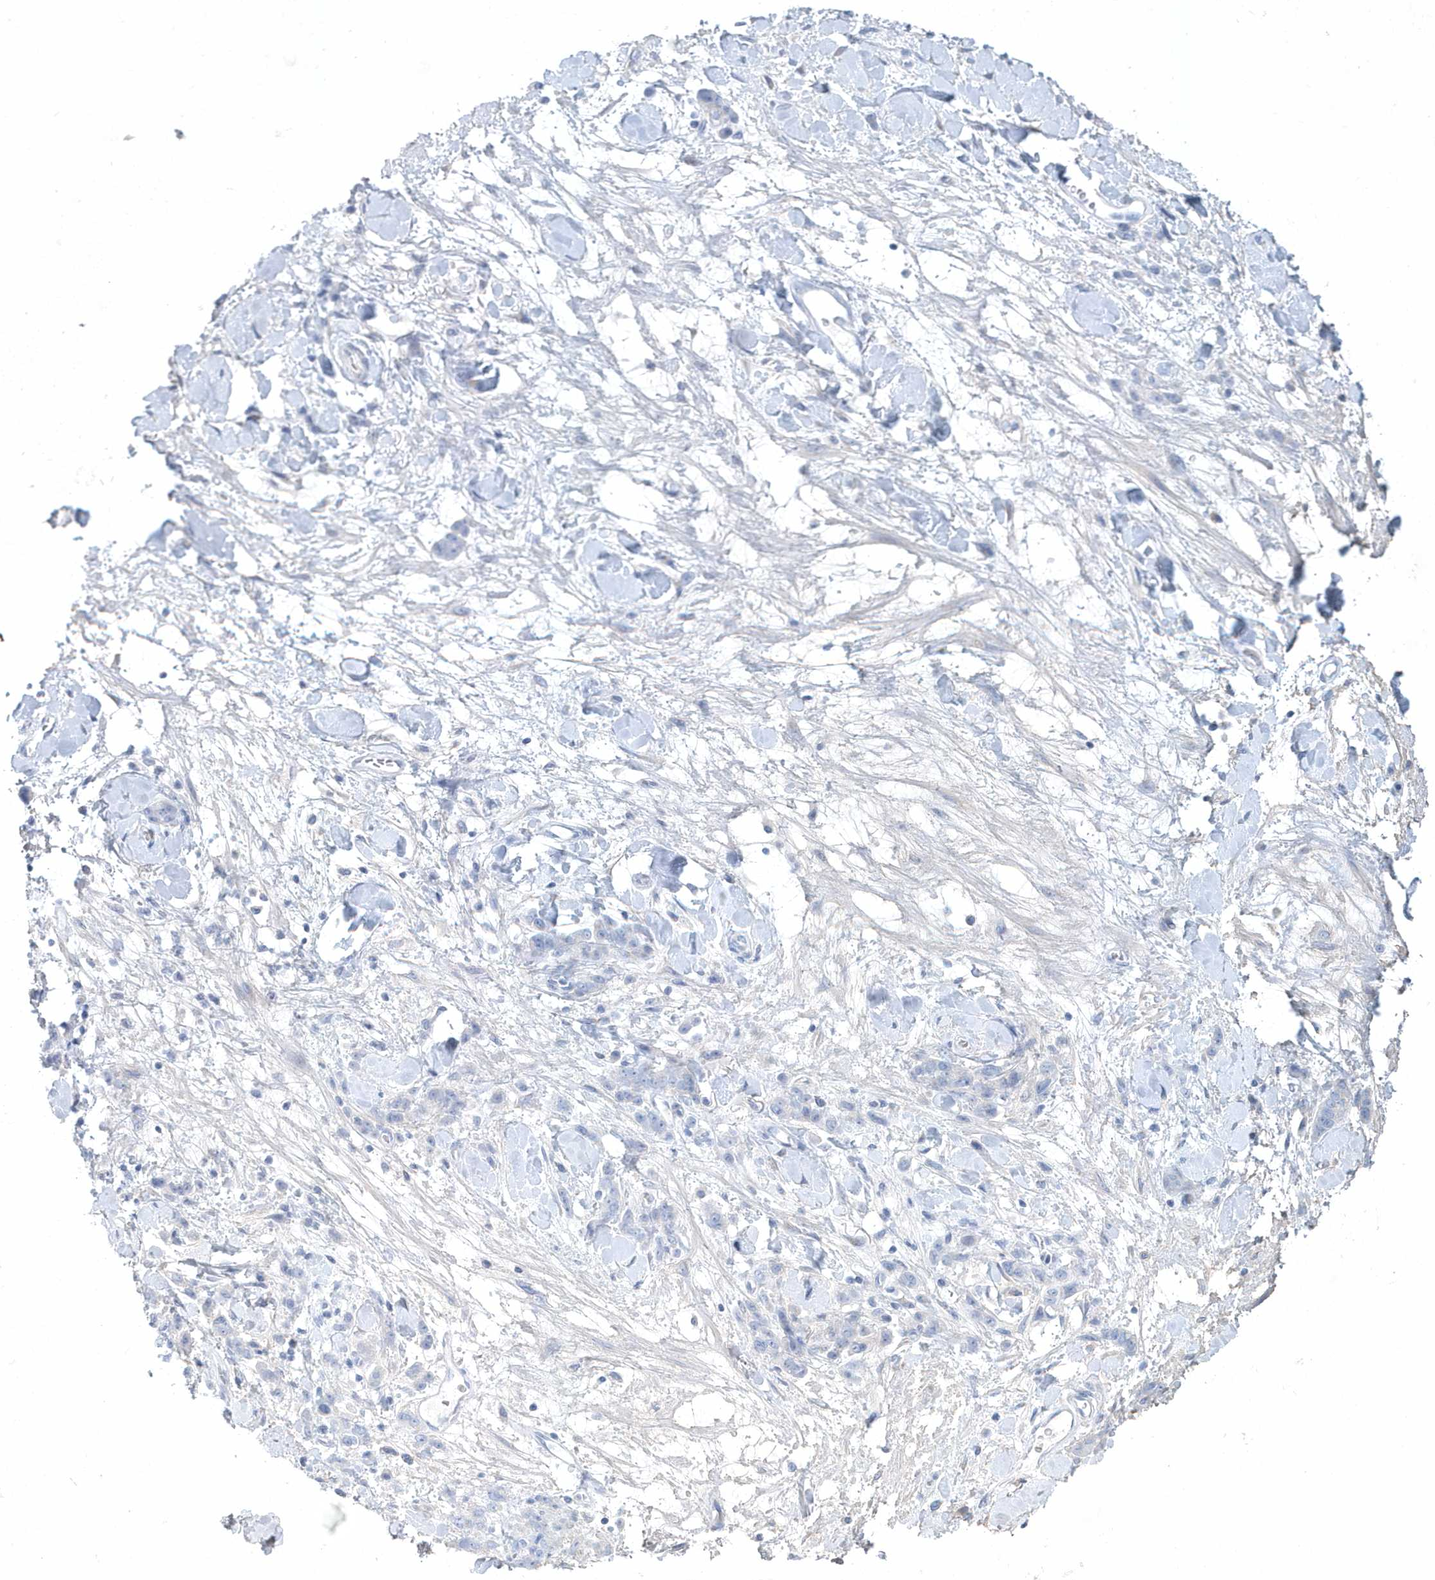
{"staining": {"intensity": "negative", "quantity": "none", "location": "none"}, "tissue": "stomach cancer", "cell_type": "Tumor cells", "image_type": "cancer", "snomed": [{"axis": "morphology", "description": "Normal tissue, NOS"}, {"axis": "morphology", "description": "Adenocarcinoma, NOS"}, {"axis": "topography", "description": "Stomach"}], "caption": "Tumor cells are negative for brown protein staining in stomach cancer (adenocarcinoma). Nuclei are stained in blue.", "gene": "SPATA18", "patient": {"sex": "male", "age": 82}}